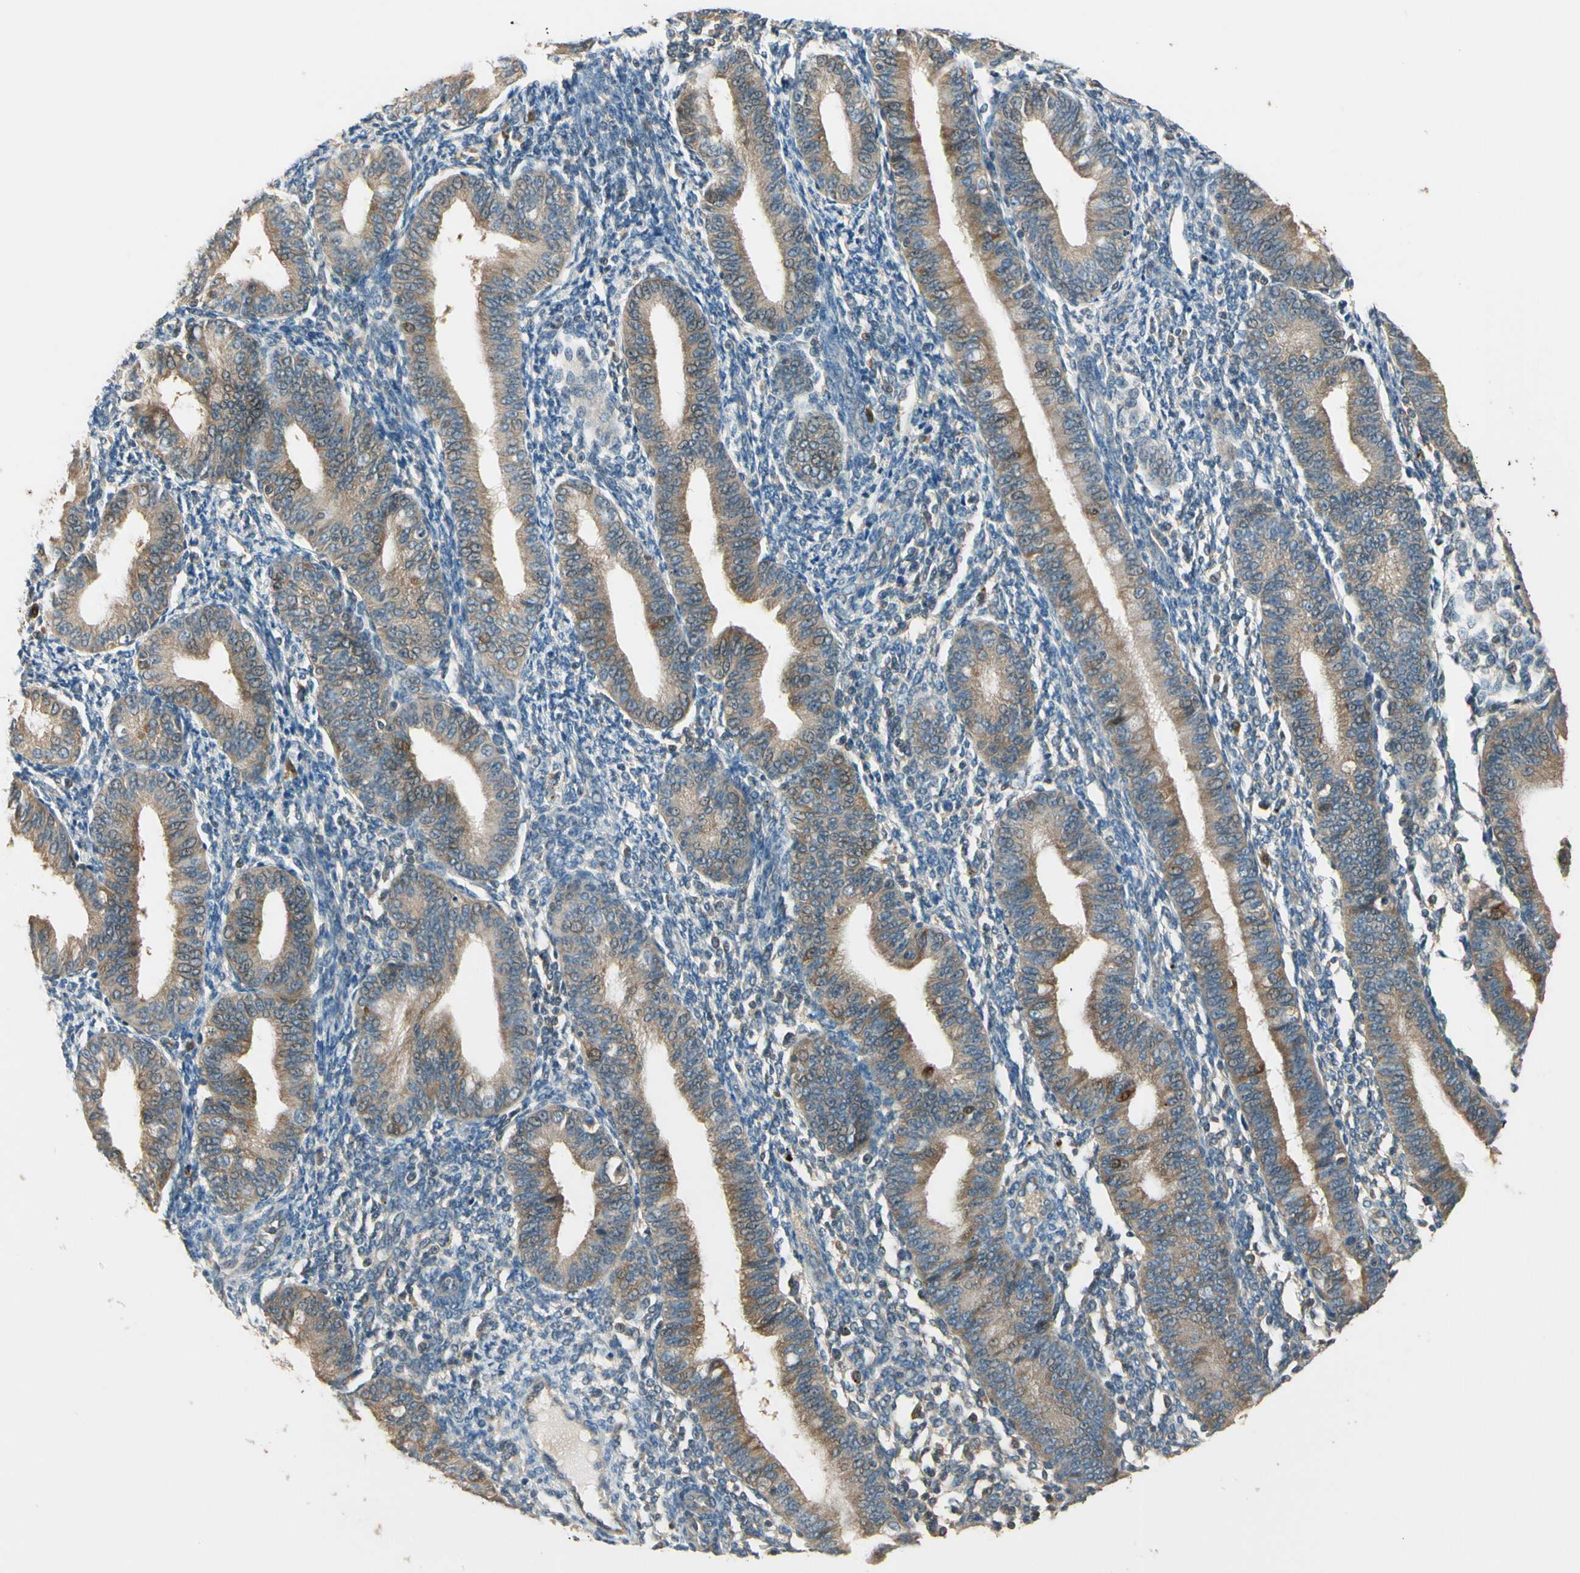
{"staining": {"intensity": "weak", "quantity": "<25%", "location": "cytoplasmic/membranous"}, "tissue": "endometrium", "cell_type": "Cells in endometrial stroma", "image_type": "normal", "snomed": [{"axis": "morphology", "description": "Normal tissue, NOS"}, {"axis": "topography", "description": "Endometrium"}], "caption": "The immunohistochemistry (IHC) photomicrograph has no significant positivity in cells in endometrial stroma of endometrium. Nuclei are stained in blue.", "gene": "PLXNA1", "patient": {"sex": "female", "age": 61}}